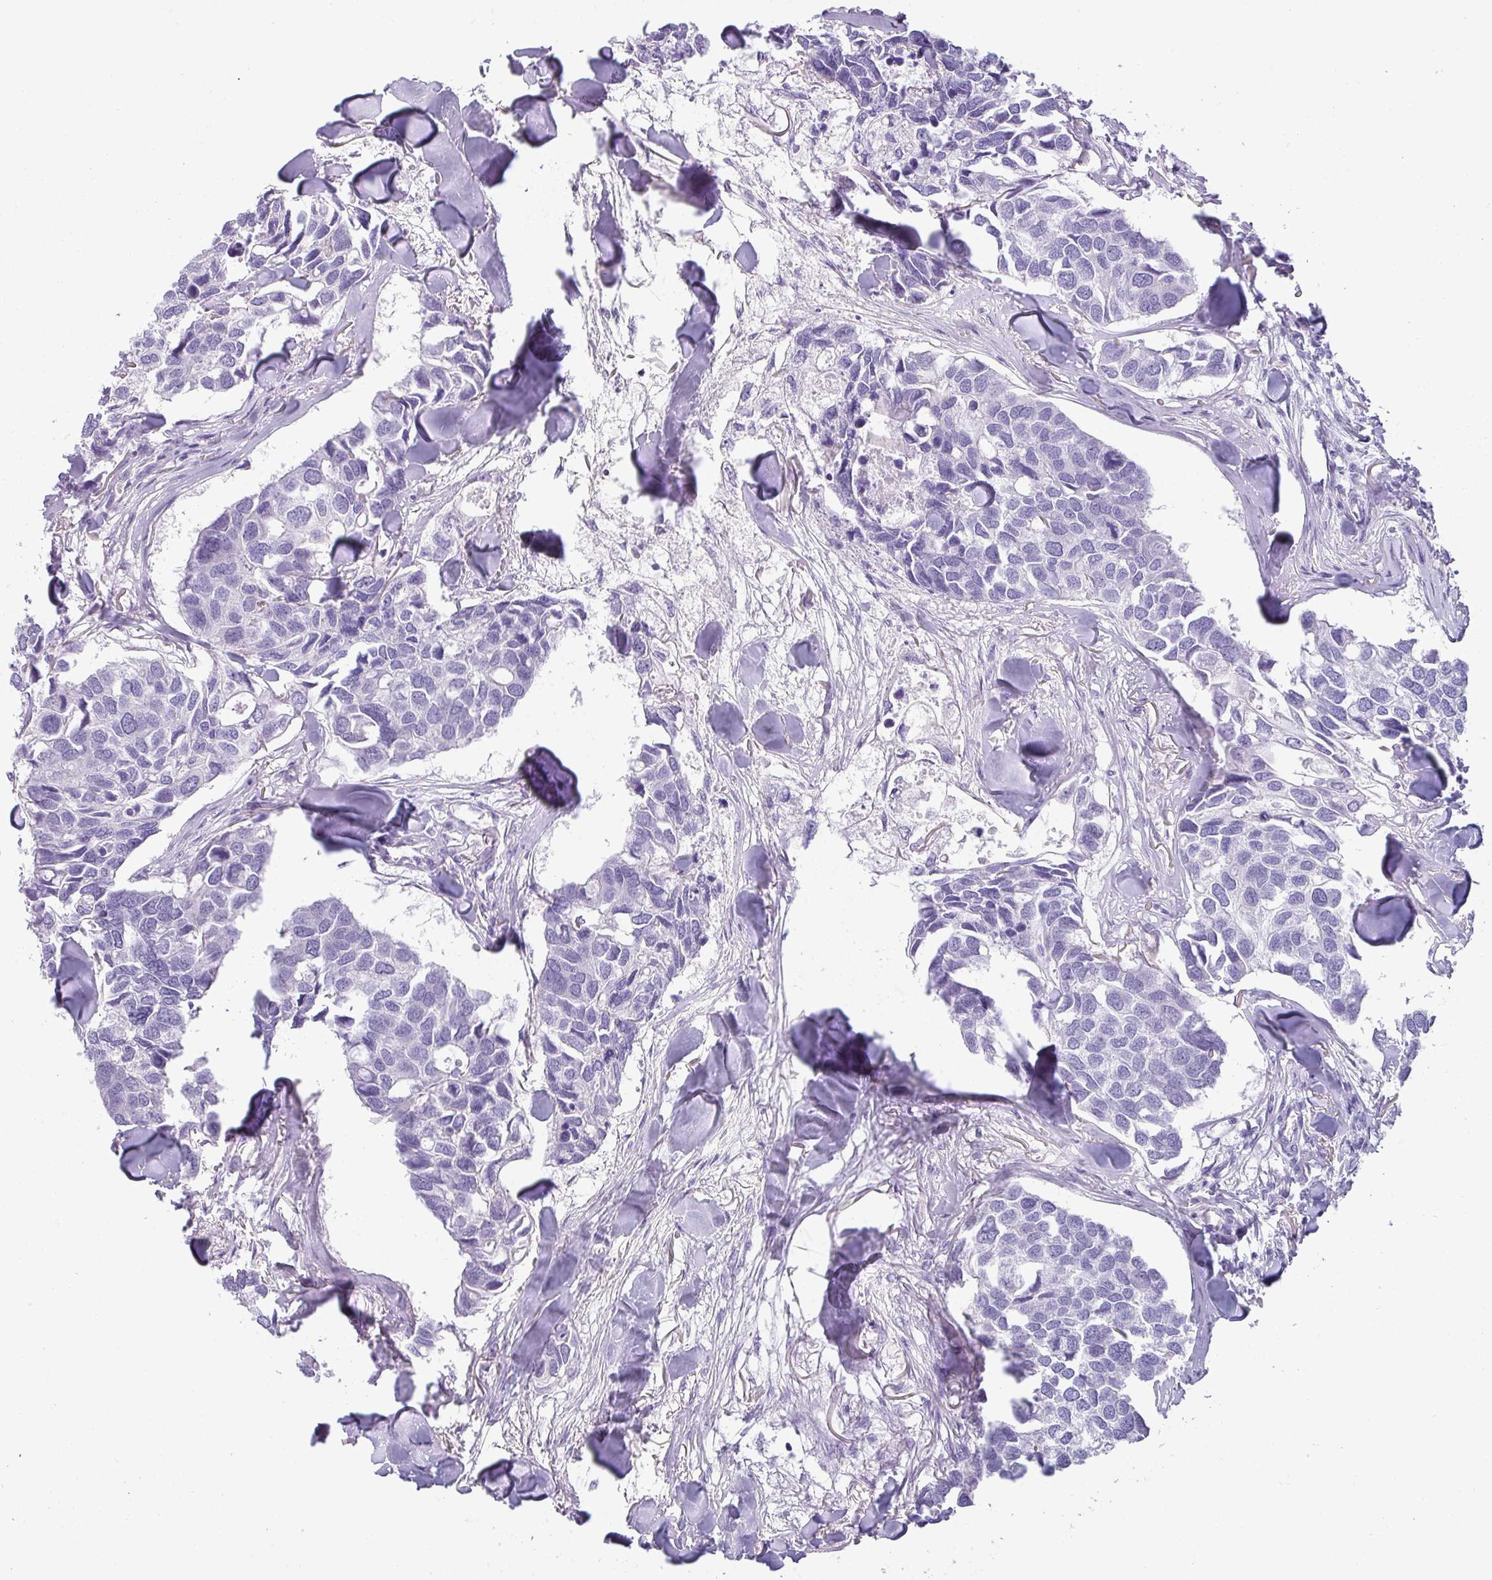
{"staining": {"intensity": "negative", "quantity": "none", "location": "none"}, "tissue": "breast cancer", "cell_type": "Tumor cells", "image_type": "cancer", "snomed": [{"axis": "morphology", "description": "Duct carcinoma"}, {"axis": "topography", "description": "Breast"}], "caption": "Histopathology image shows no significant protein positivity in tumor cells of breast cancer. (DAB immunohistochemistry (IHC) with hematoxylin counter stain).", "gene": "VCY1B", "patient": {"sex": "female", "age": 83}}